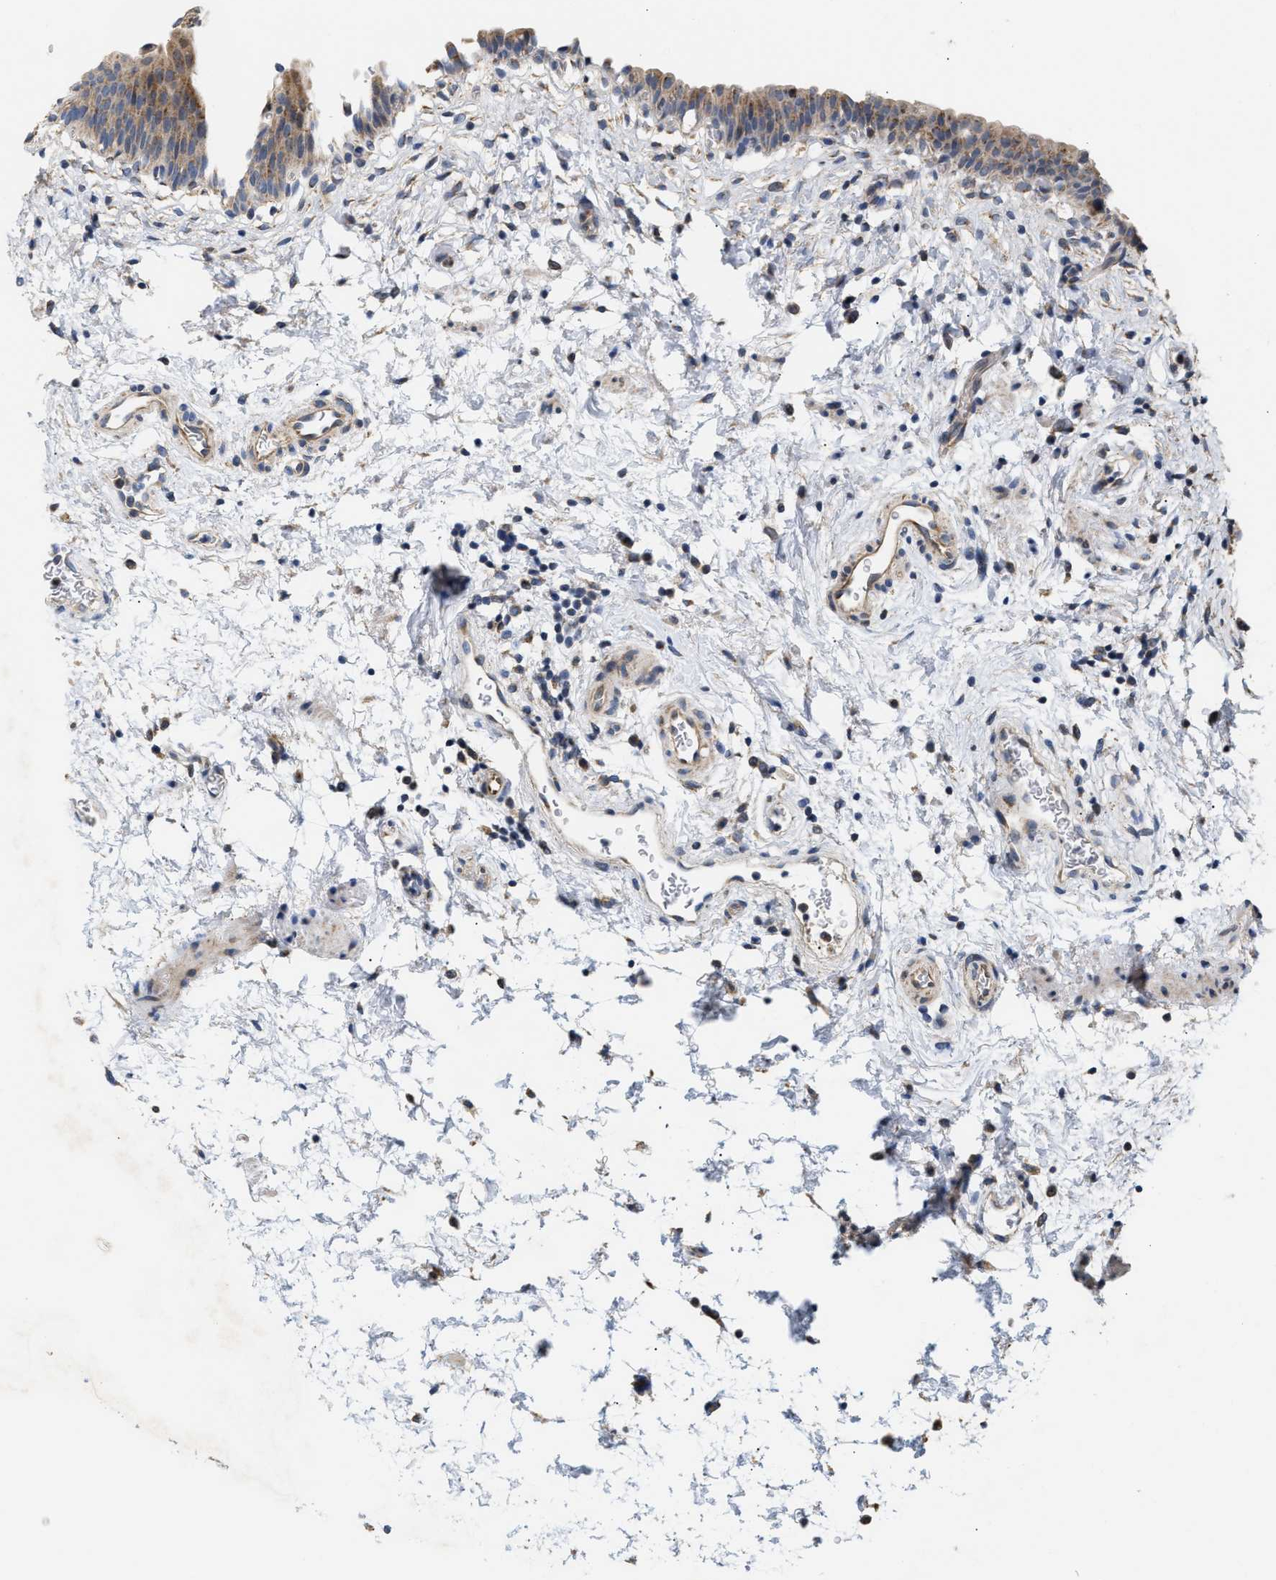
{"staining": {"intensity": "weak", "quantity": "25%-75%", "location": "cytoplasmic/membranous"}, "tissue": "urinary bladder", "cell_type": "Urothelial cells", "image_type": "normal", "snomed": [{"axis": "morphology", "description": "Normal tissue, NOS"}, {"axis": "topography", "description": "Urinary bladder"}], "caption": "Immunohistochemical staining of benign urinary bladder shows low levels of weak cytoplasmic/membranous expression in approximately 25%-75% of urothelial cells.", "gene": "TMEM168", "patient": {"sex": "male", "age": 37}}